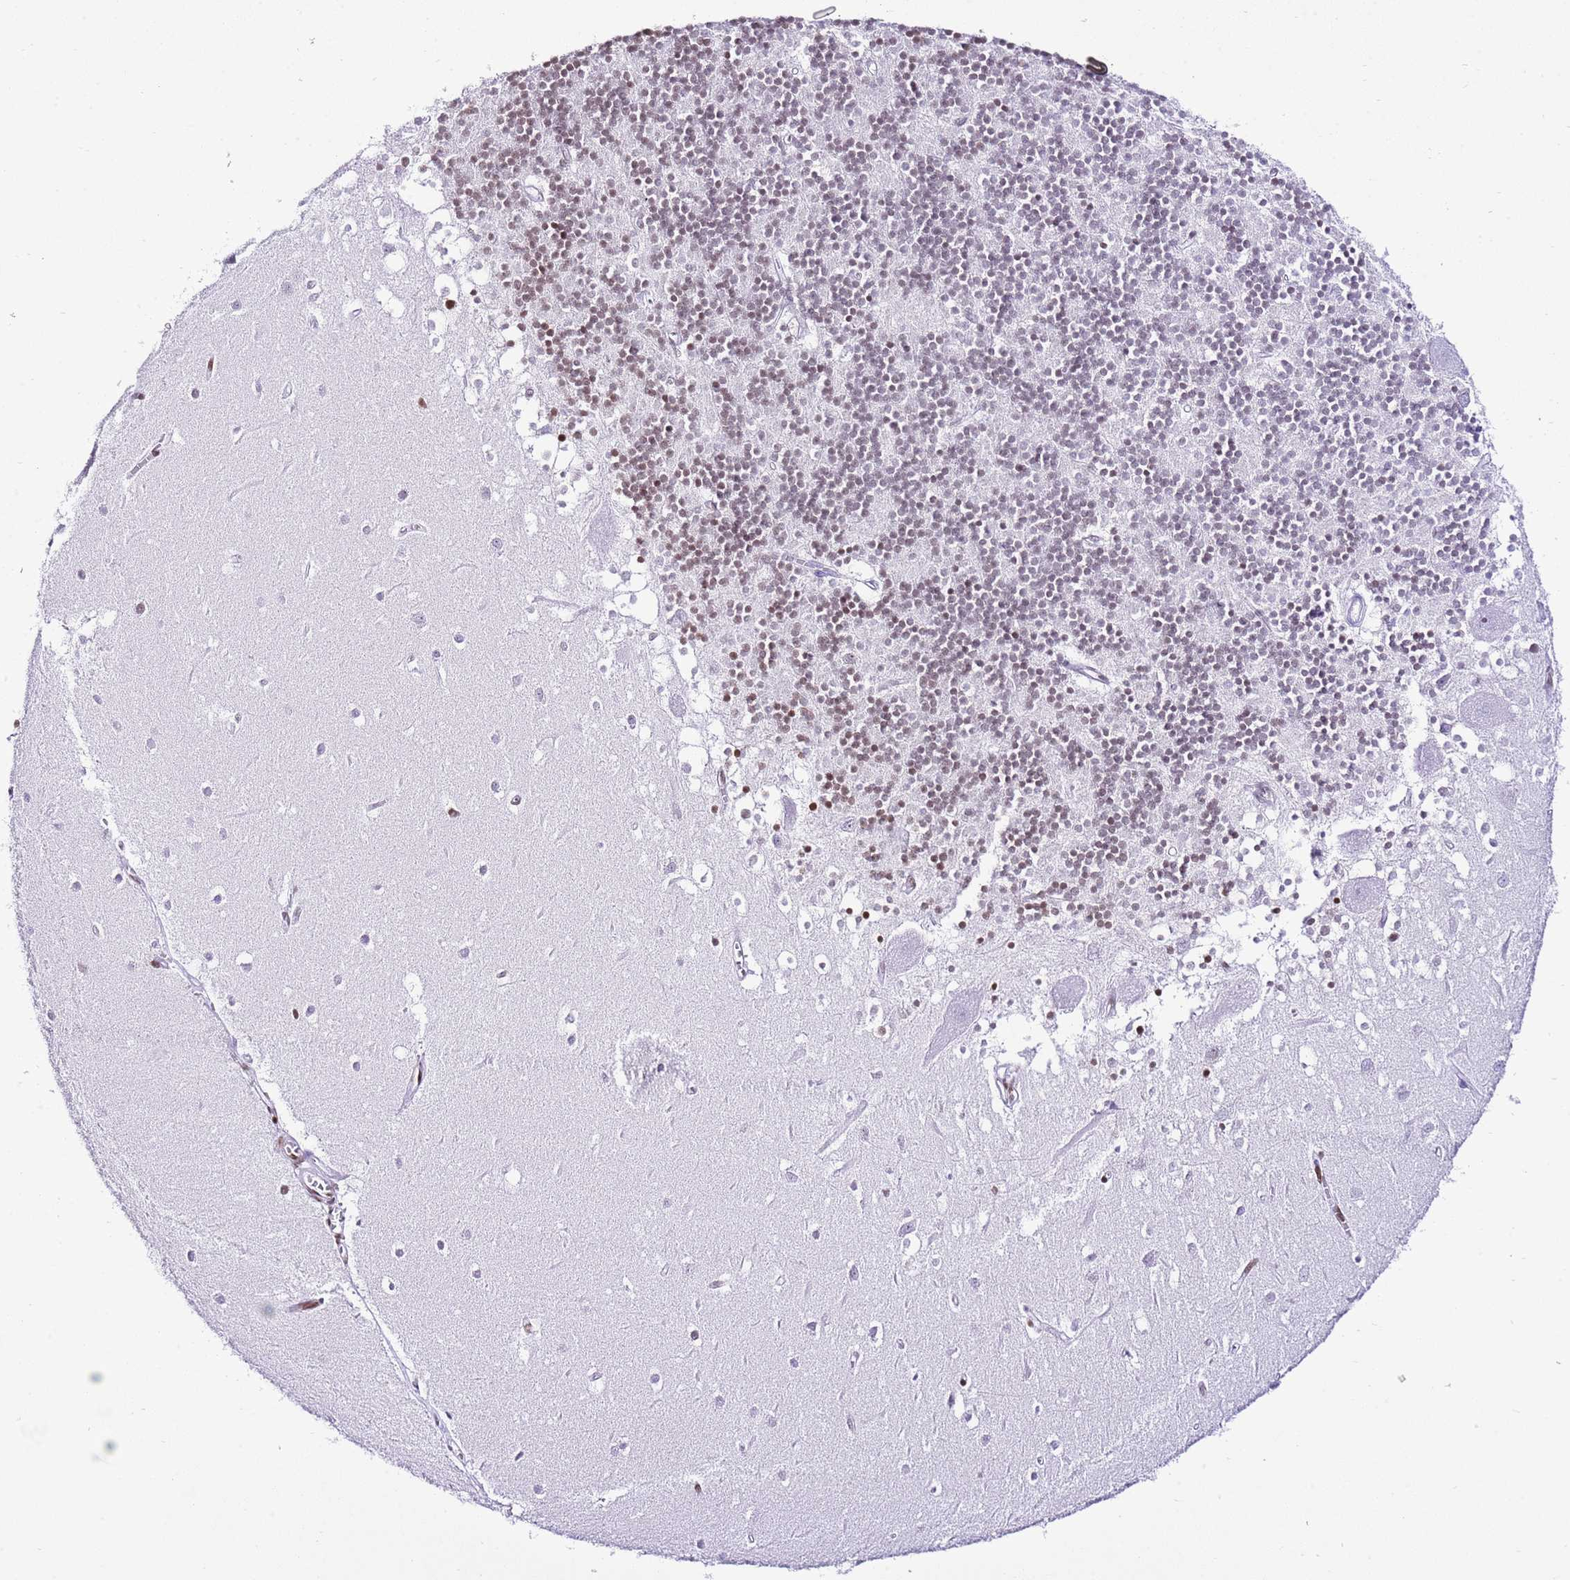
{"staining": {"intensity": "moderate", "quantity": "<25%", "location": "nuclear"}, "tissue": "cerebellum", "cell_type": "Cells in granular layer", "image_type": "normal", "snomed": [{"axis": "morphology", "description": "Normal tissue, NOS"}, {"axis": "topography", "description": "Cerebellum"}], "caption": "This is an image of immunohistochemistry (IHC) staining of benign cerebellum, which shows moderate staining in the nuclear of cells in granular layer.", "gene": "PRR15", "patient": {"sex": "male", "age": 54}}